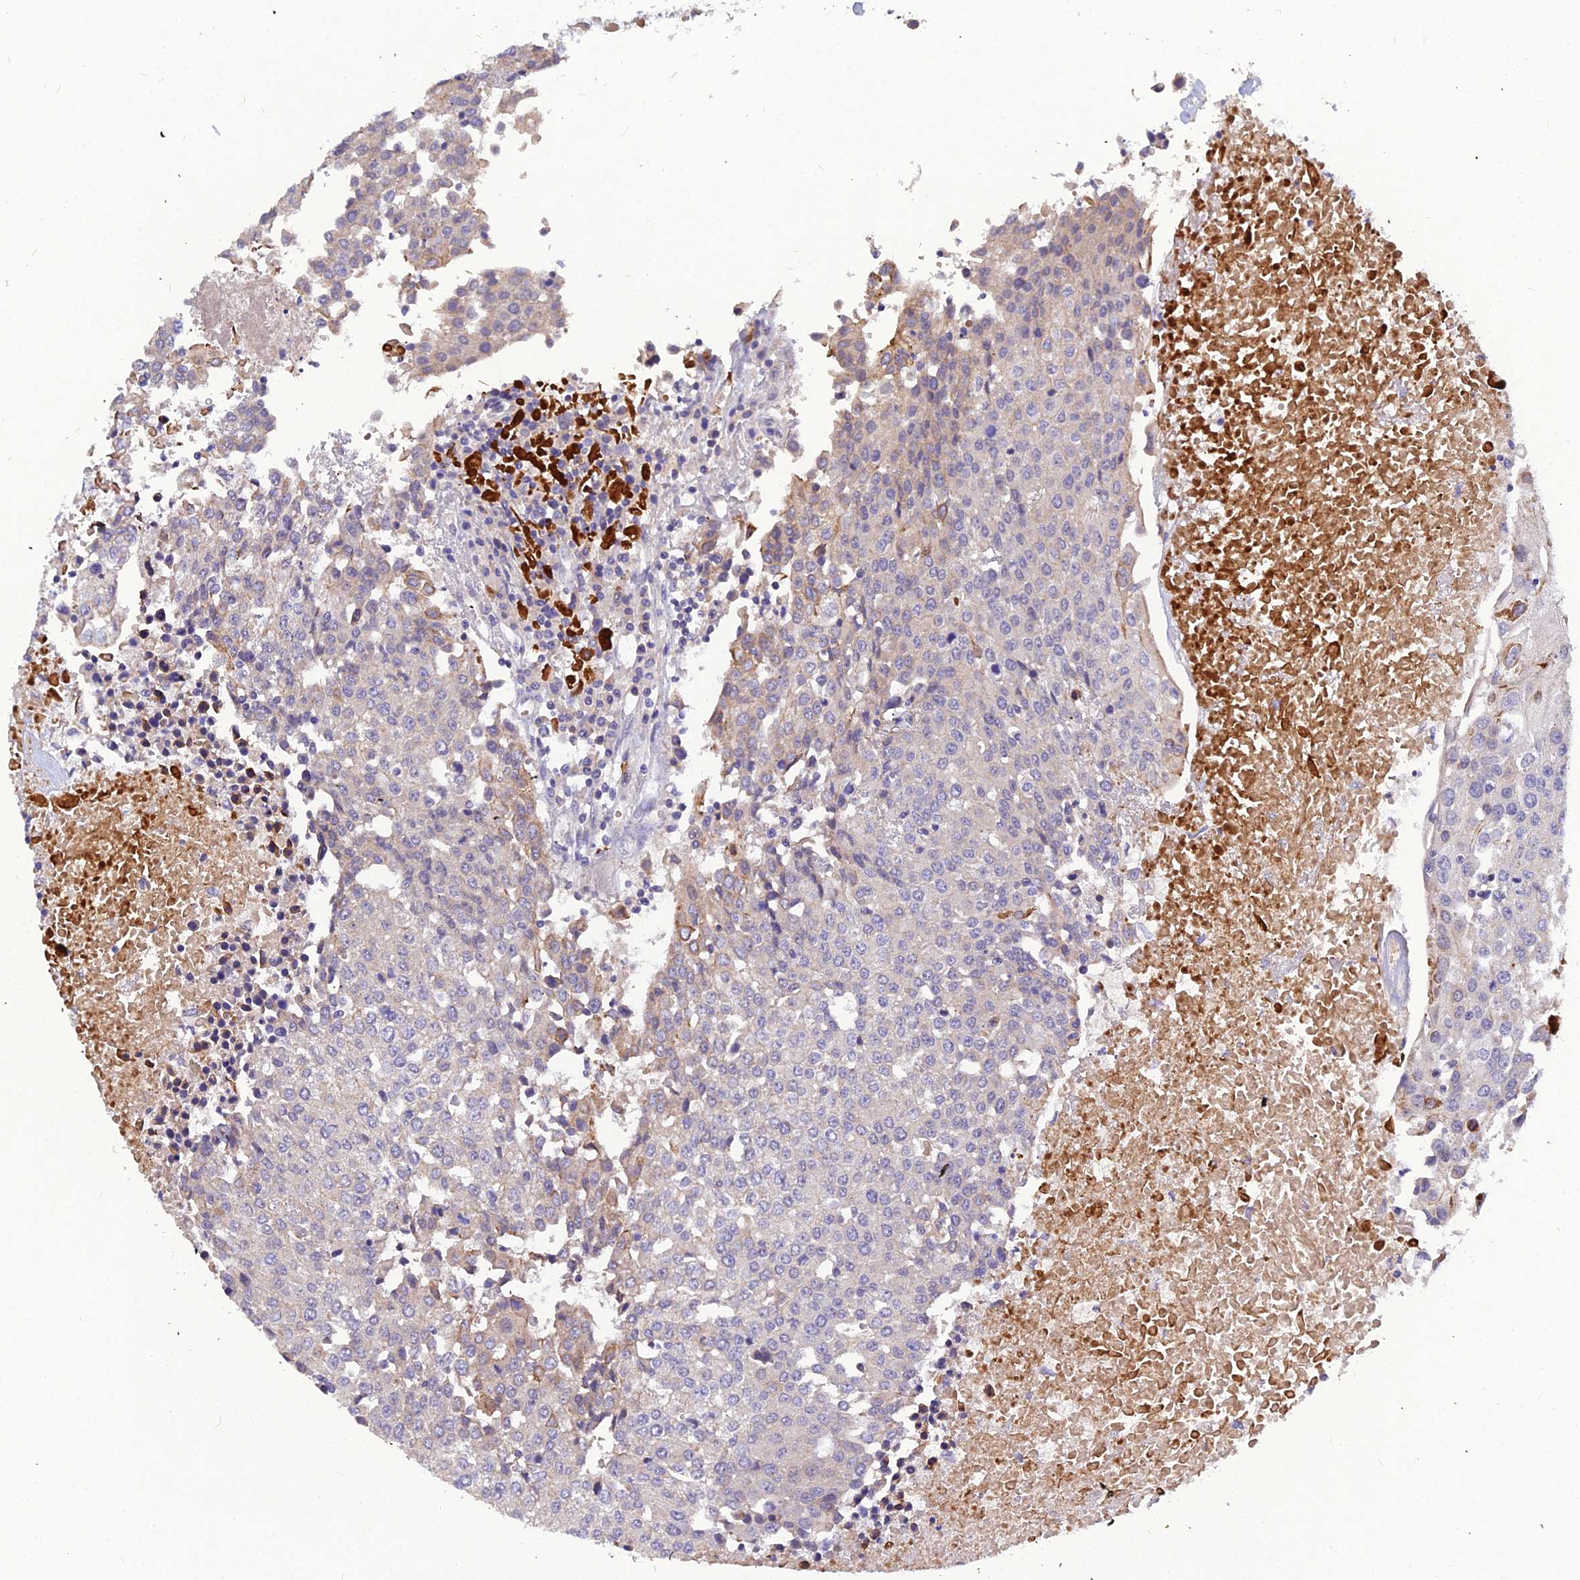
{"staining": {"intensity": "negative", "quantity": "none", "location": "none"}, "tissue": "urothelial cancer", "cell_type": "Tumor cells", "image_type": "cancer", "snomed": [{"axis": "morphology", "description": "Urothelial carcinoma, High grade"}, {"axis": "topography", "description": "Urinary bladder"}], "caption": "Urothelial carcinoma (high-grade) was stained to show a protein in brown. There is no significant expression in tumor cells. (IHC, brightfield microscopy, high magnification).", "gene": "DMRTA1", "patient": {"sex": "female", "age": 85}}